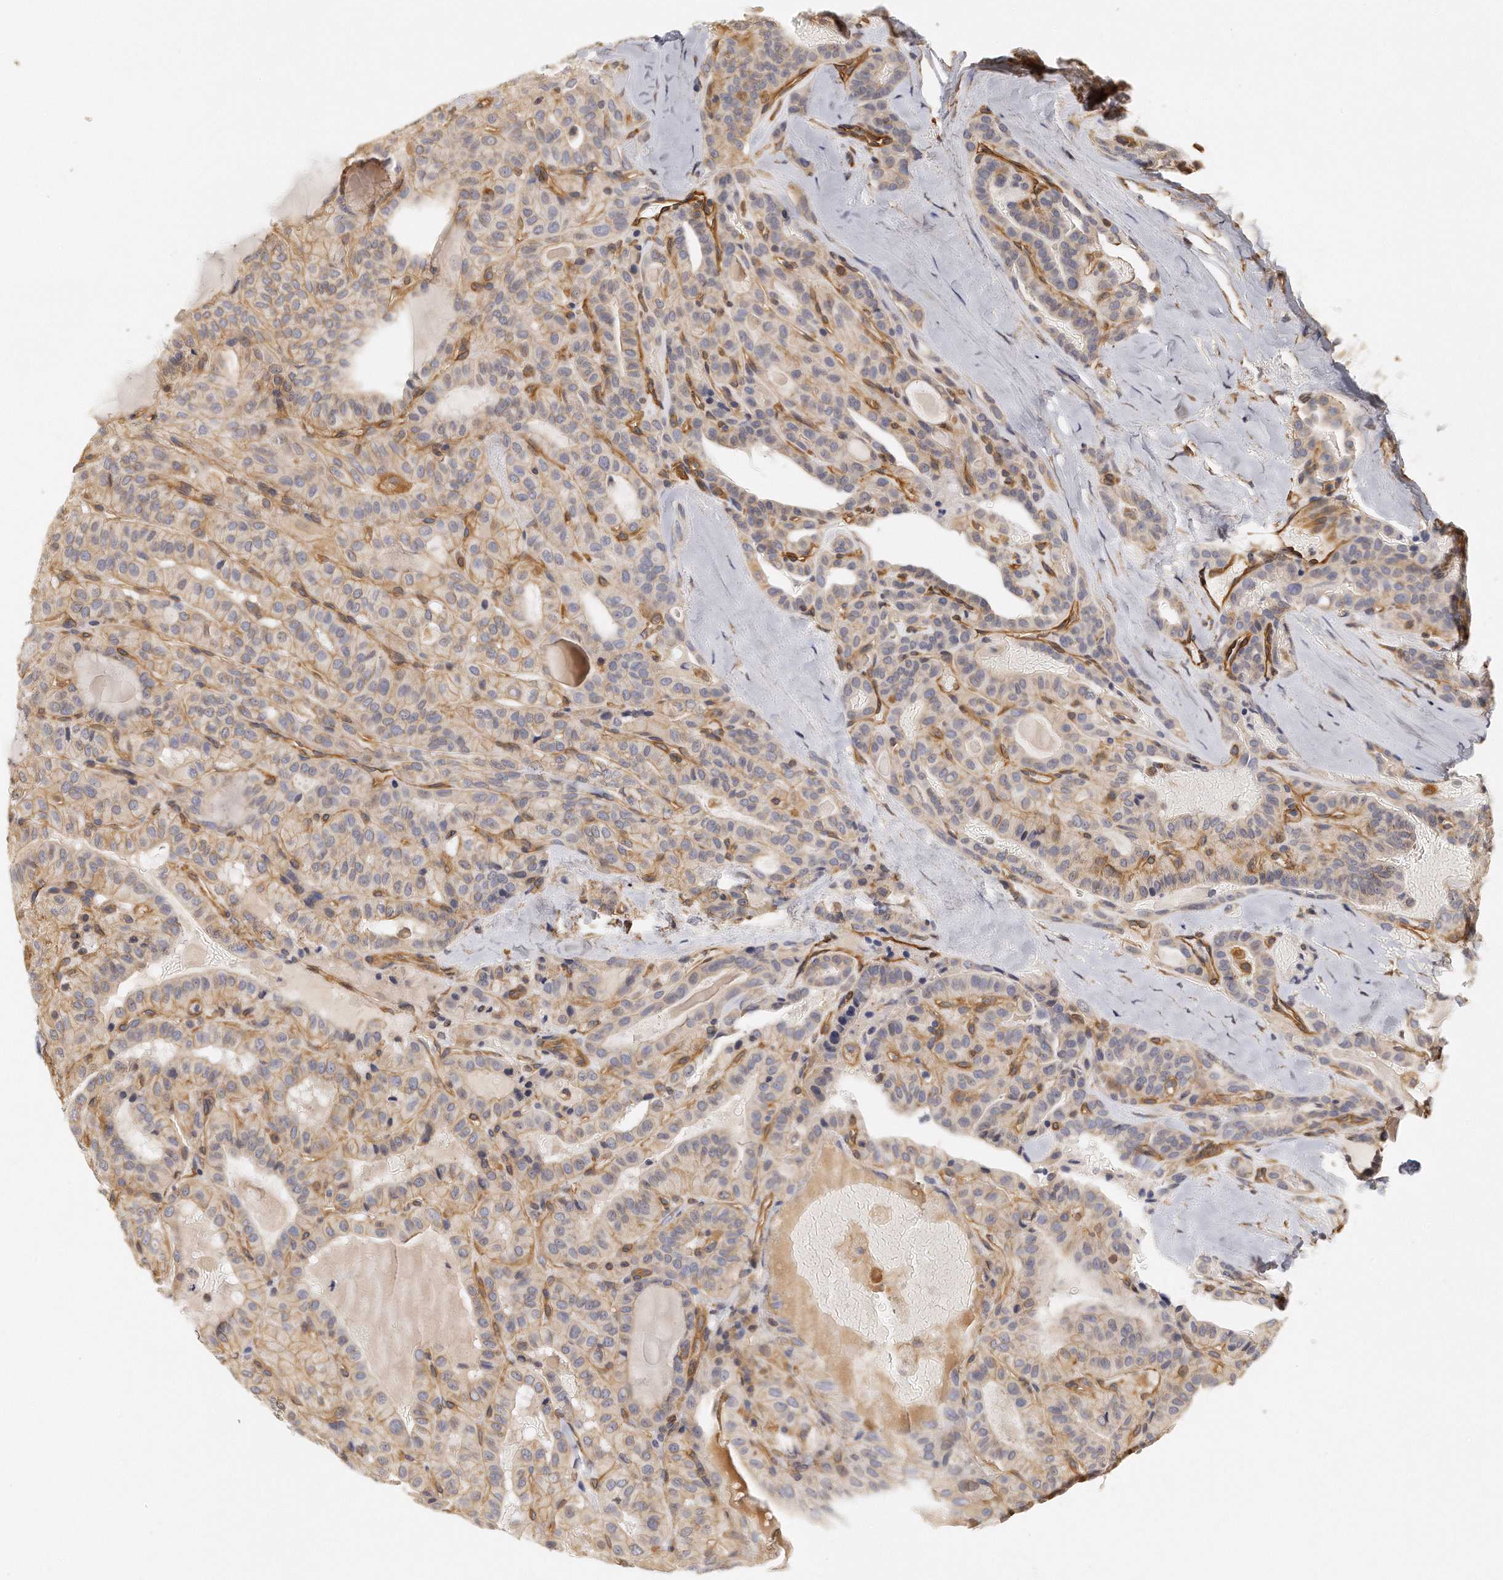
{"staining": {"intensity": "weak", "quantity": ">75%", "location": "cytoplasmic/membranous"}, "tissue": "thyroid cancer", "cell_type": "Tumor cells", "image_type": "cancer", "snomed": [{"axis": "morphology", "description": "Papillary adenocarcinoma, NOS"}, {"axis": "topography", "description": "Thyroid gland"}], "caption": "IHC staining of thyroid papillary adenocarcinoma, which displays low levels of weak cytoplasmic/membranous staining in about >75% of tumor cells indicating weak cytoplasmic/membranous protein expression. The staining was performed using DAB (brown) for protein detection and nuclei were counterstained in hematoxylin (blue).", "gene": "CHST7", "patient": {"sex": "male", "age": 77}}